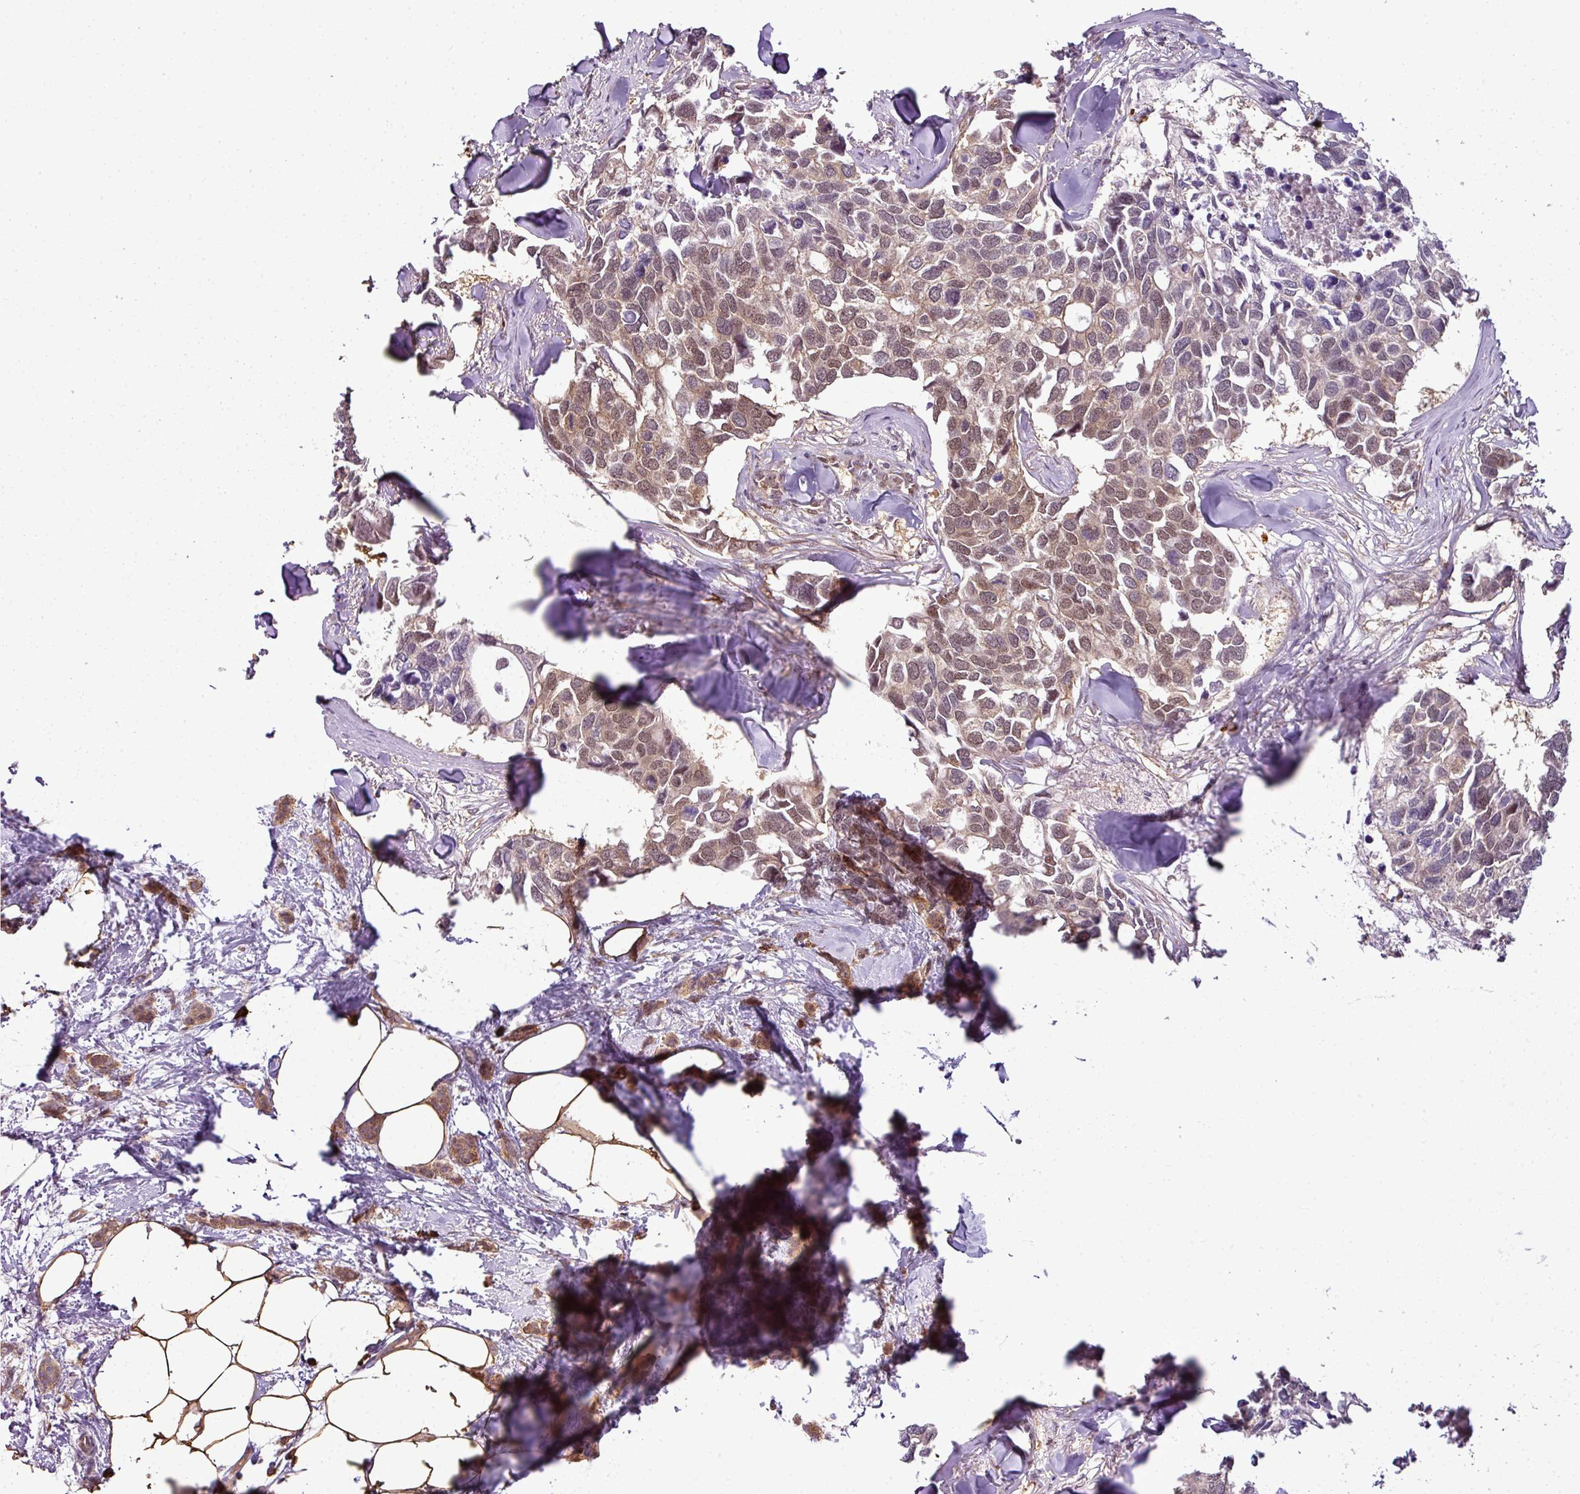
{"staining": {"intensity": "weak", "quantity": ">75%", "location": "cytoplasmic/membranous,nuclear"}, "tissue": "breast cancer", "cell_type": "Tumor cells", "image_type": "cancer", "snomed": [{"axis": "morphology", "description": "Duct carcinoma"}, {"axis": "topography", "description": "Breast"}], "caption": "Immunohistochemistry (IHC) (DAB (3,3'-diaminobenzidine)) staining of breast invasive ductal carcinoma displays weak cytoplasmic/membranous and nuclear protein expression in about >75% of tumor cells.", "gene": "RBM4B", "patient": {"sex": "female", "age": 83}}